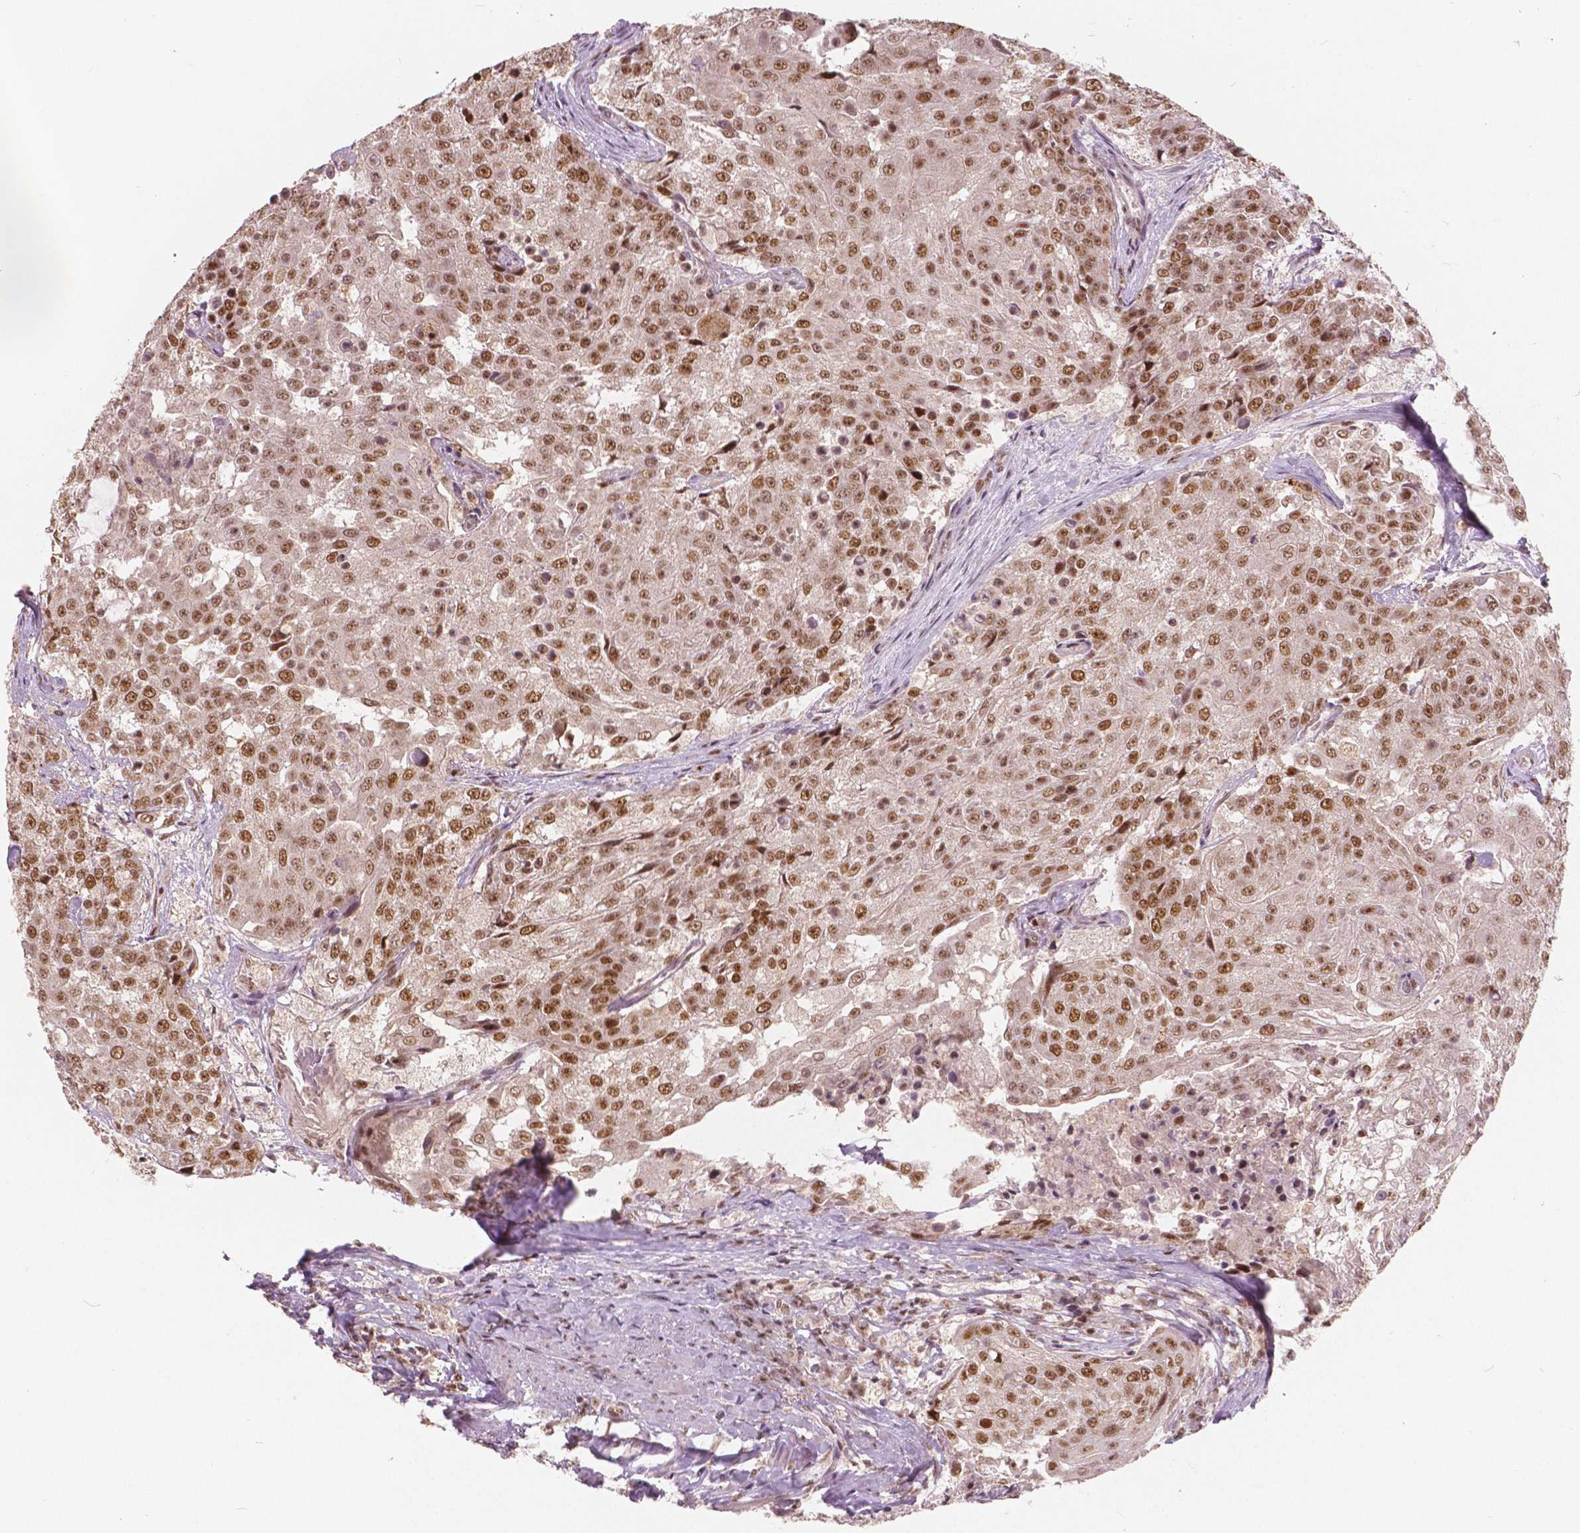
{"staining": {"intensity": "moderate", "quantity": ">75%", "location": "nuclear"}, "tissue": "urothelial cancer", "cell_type": "Tumor cells", "image_type": "cancer", "snomed": [{"axis": "morphology", "description": "Urothelial carcinoma, High grade"}, {"axis": "topography", "description": "Urinary bladder"}], "caption": "Protein staining shows moderate nuclear expression in approximately >75% of tumor cells in urothelial cancer.", "gene": "NSD2", "patient": {"sex": "female", "age": 63}}